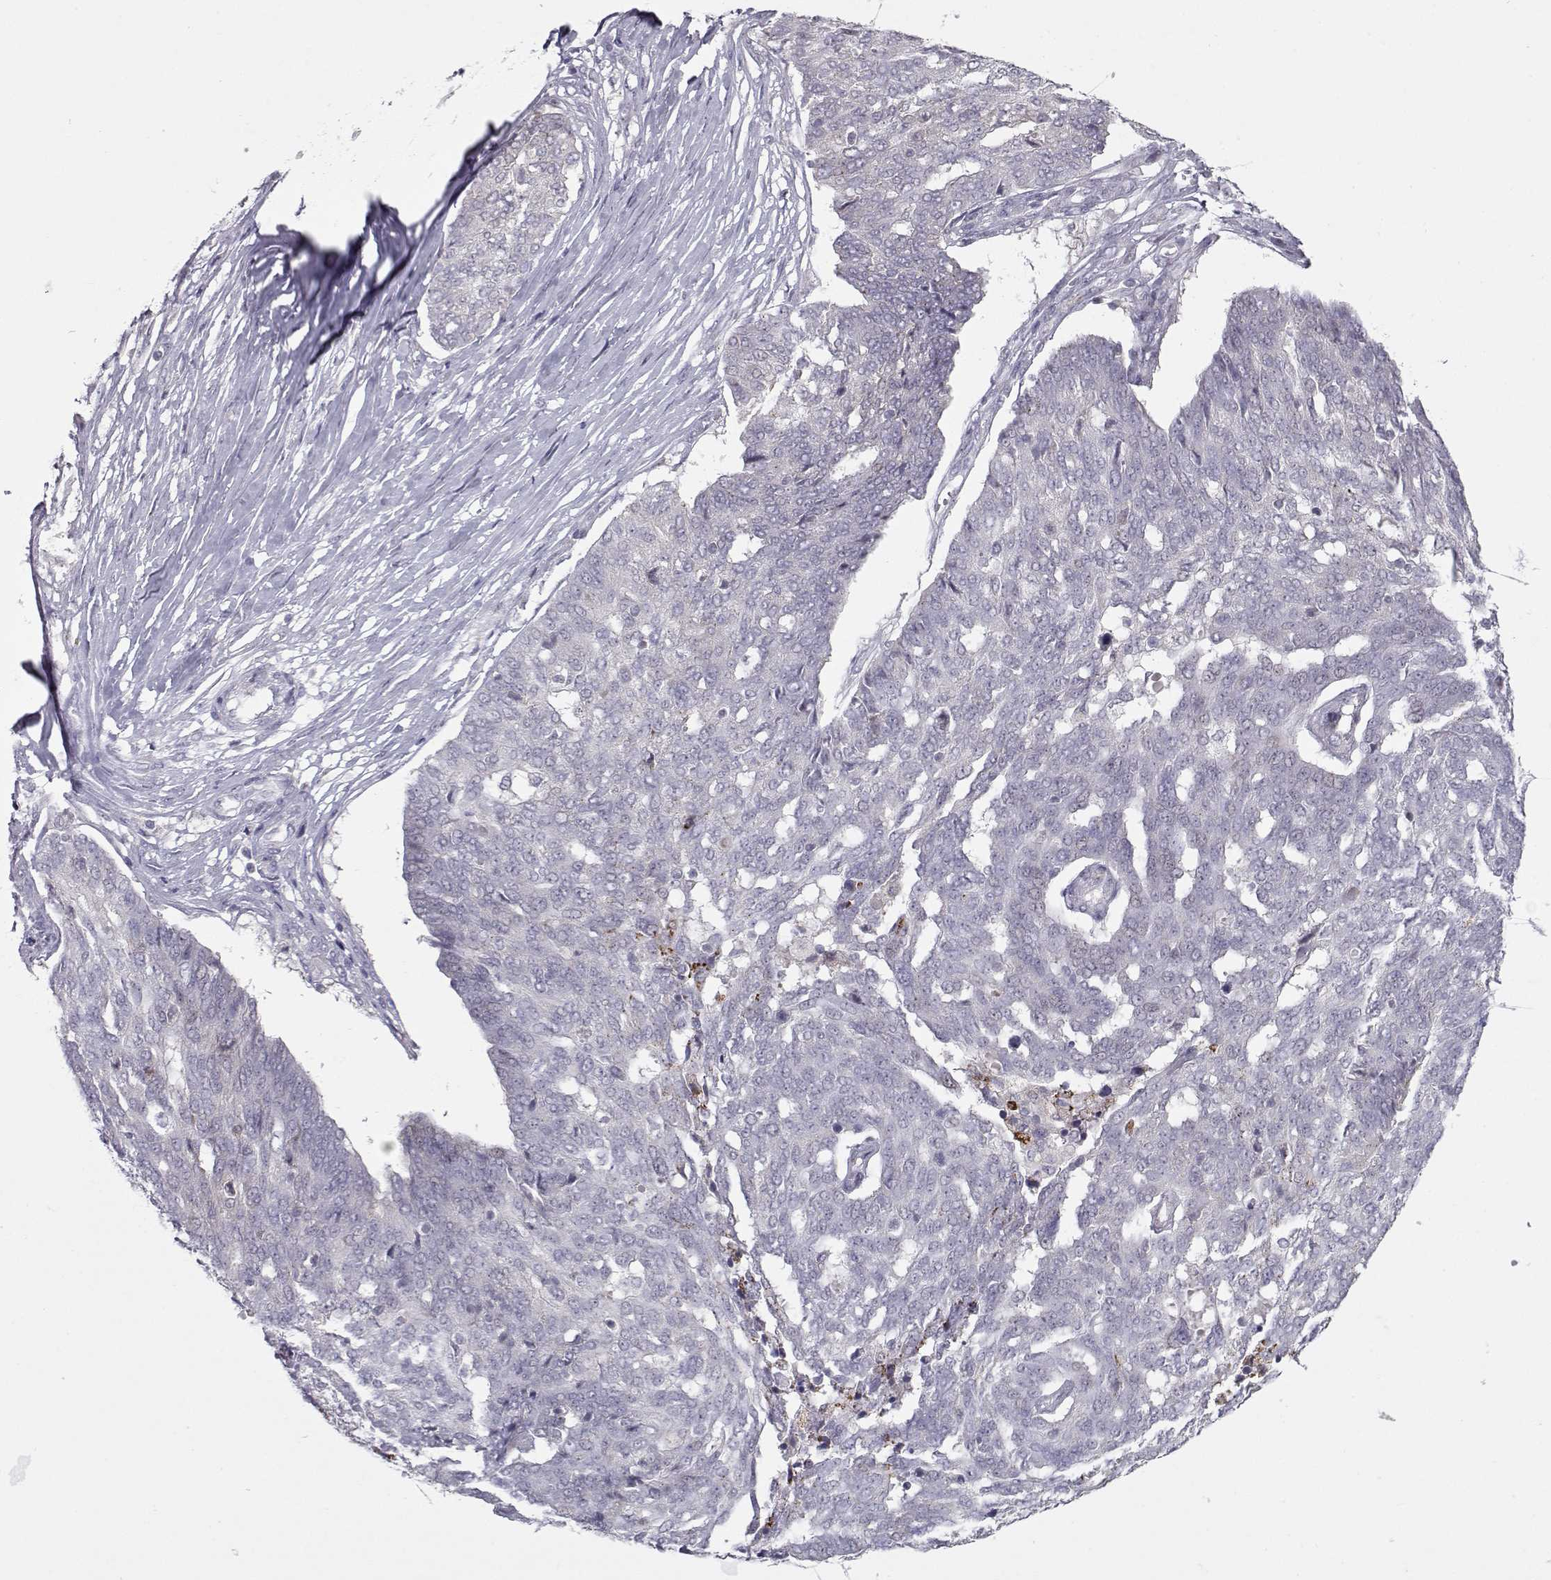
{"staining": {"intensity": "negative", "quantity": "none", "location": "none"}, "tissue": "ovarian cancer", "cell_type": "Tumor cells", "image_type": "cancer", "snomed": [{"axis": "morphology", "description": "Cystadenocarcinoma, serous, NOS"}, {"axis": "topography", "description": "Ovary"}], "caption": "Image shows no significant protein expression in tumor cells of ovarian cancer (serous cystadenocarcinoma).", "gene": "NPVF", "patient": {"sex": "female", "age": 67}}